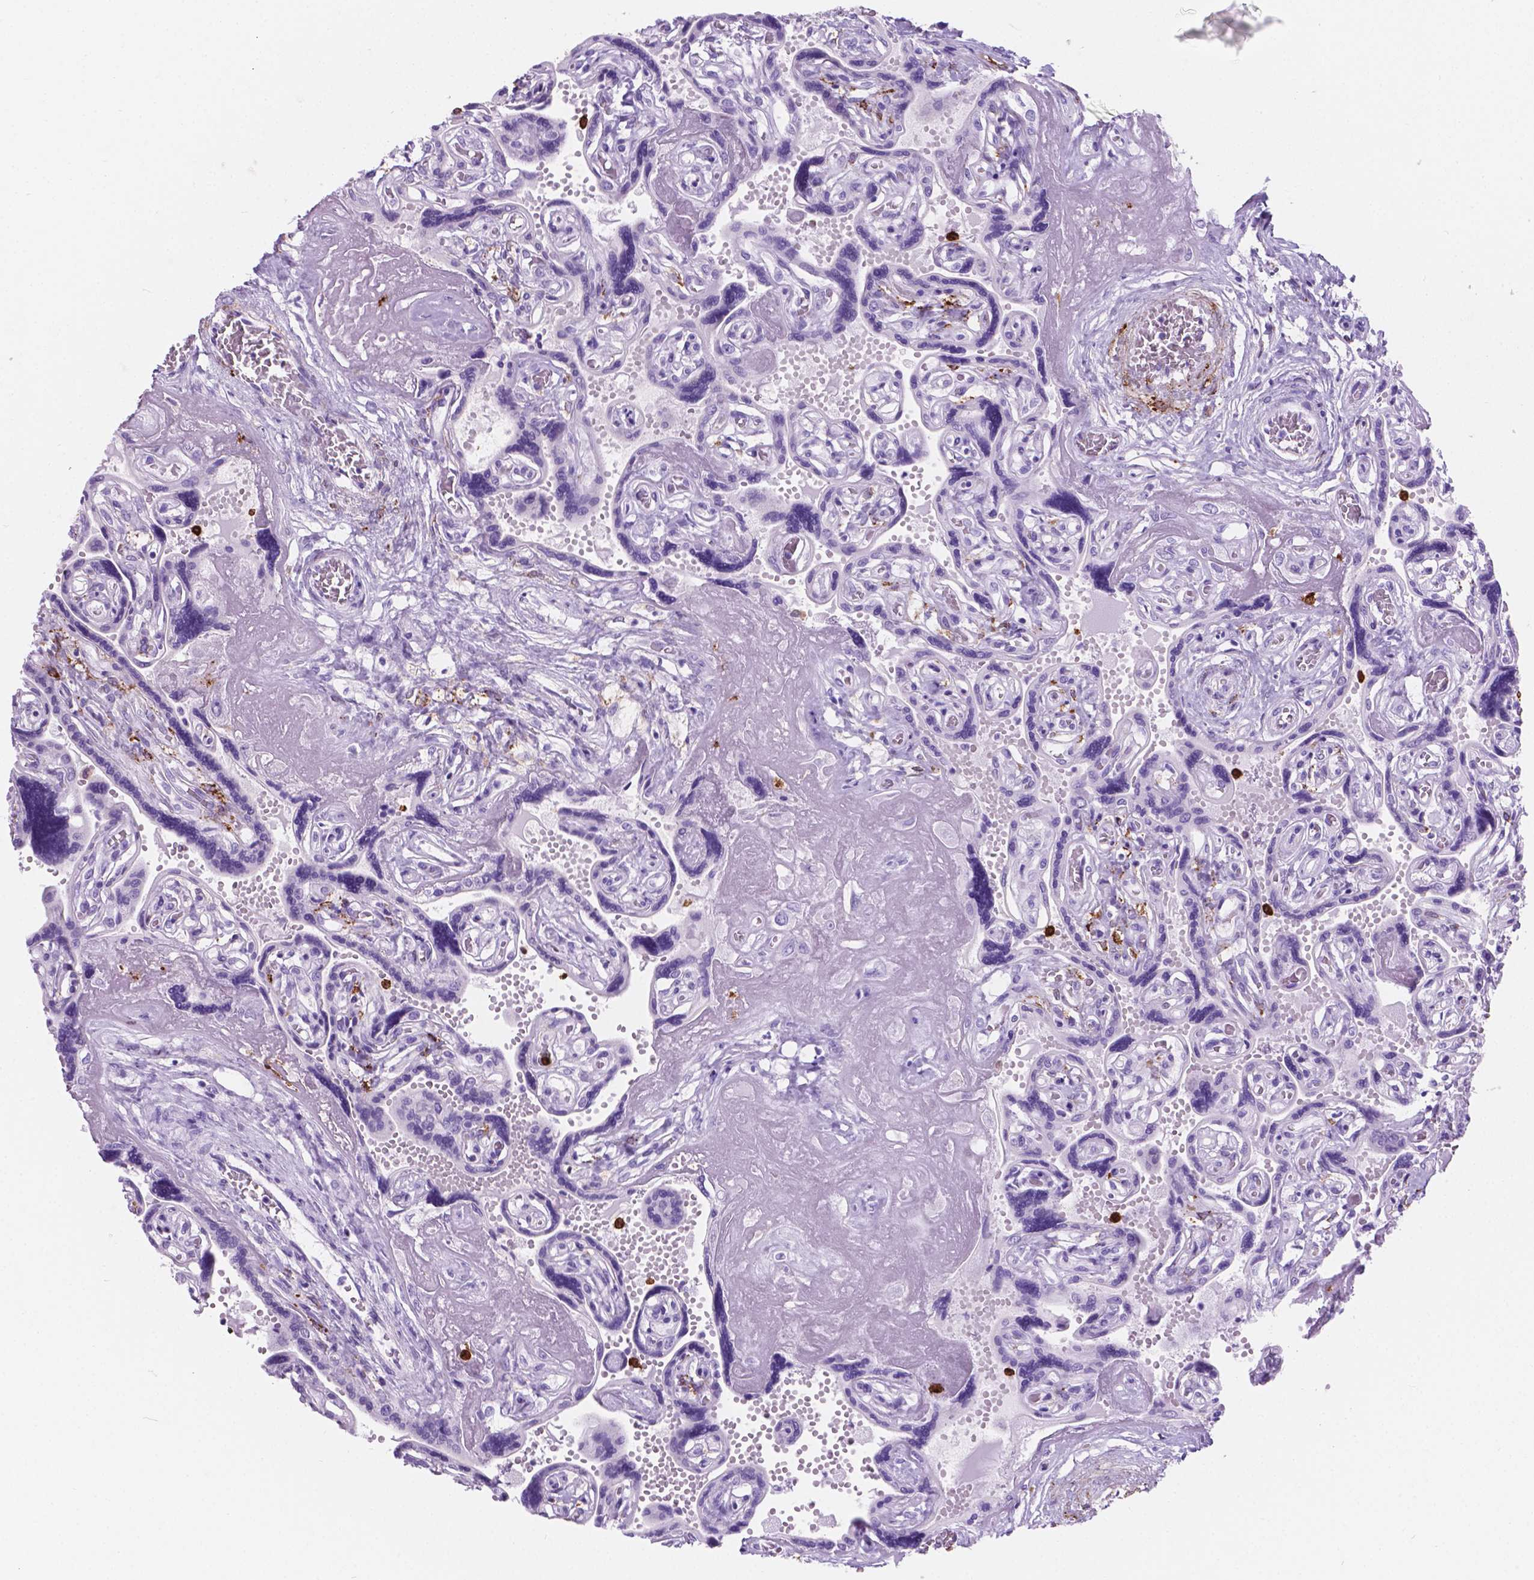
{"staining": {"intensity": "strong", "quantity": "25%-75%", "location": "cytoplasmic/membranous"}, "tissue": "placenta", "cell_type": "Decidual cells", "image_type": "normal", "snomed": [{"axis": "morphology", "description": "Normal tissue, NOS"}, {"axis": "topography", "description": "Placenta"}], "caption": "IHC photomicrograph of benign human placenta stained for a protein (brown), which reveals high levels of strong cytoplasmic/membranous staining in approximately 25%-75% of decidual cells.", "gene": "MACF1", "patient": {"sex": "female", "age": 32}}